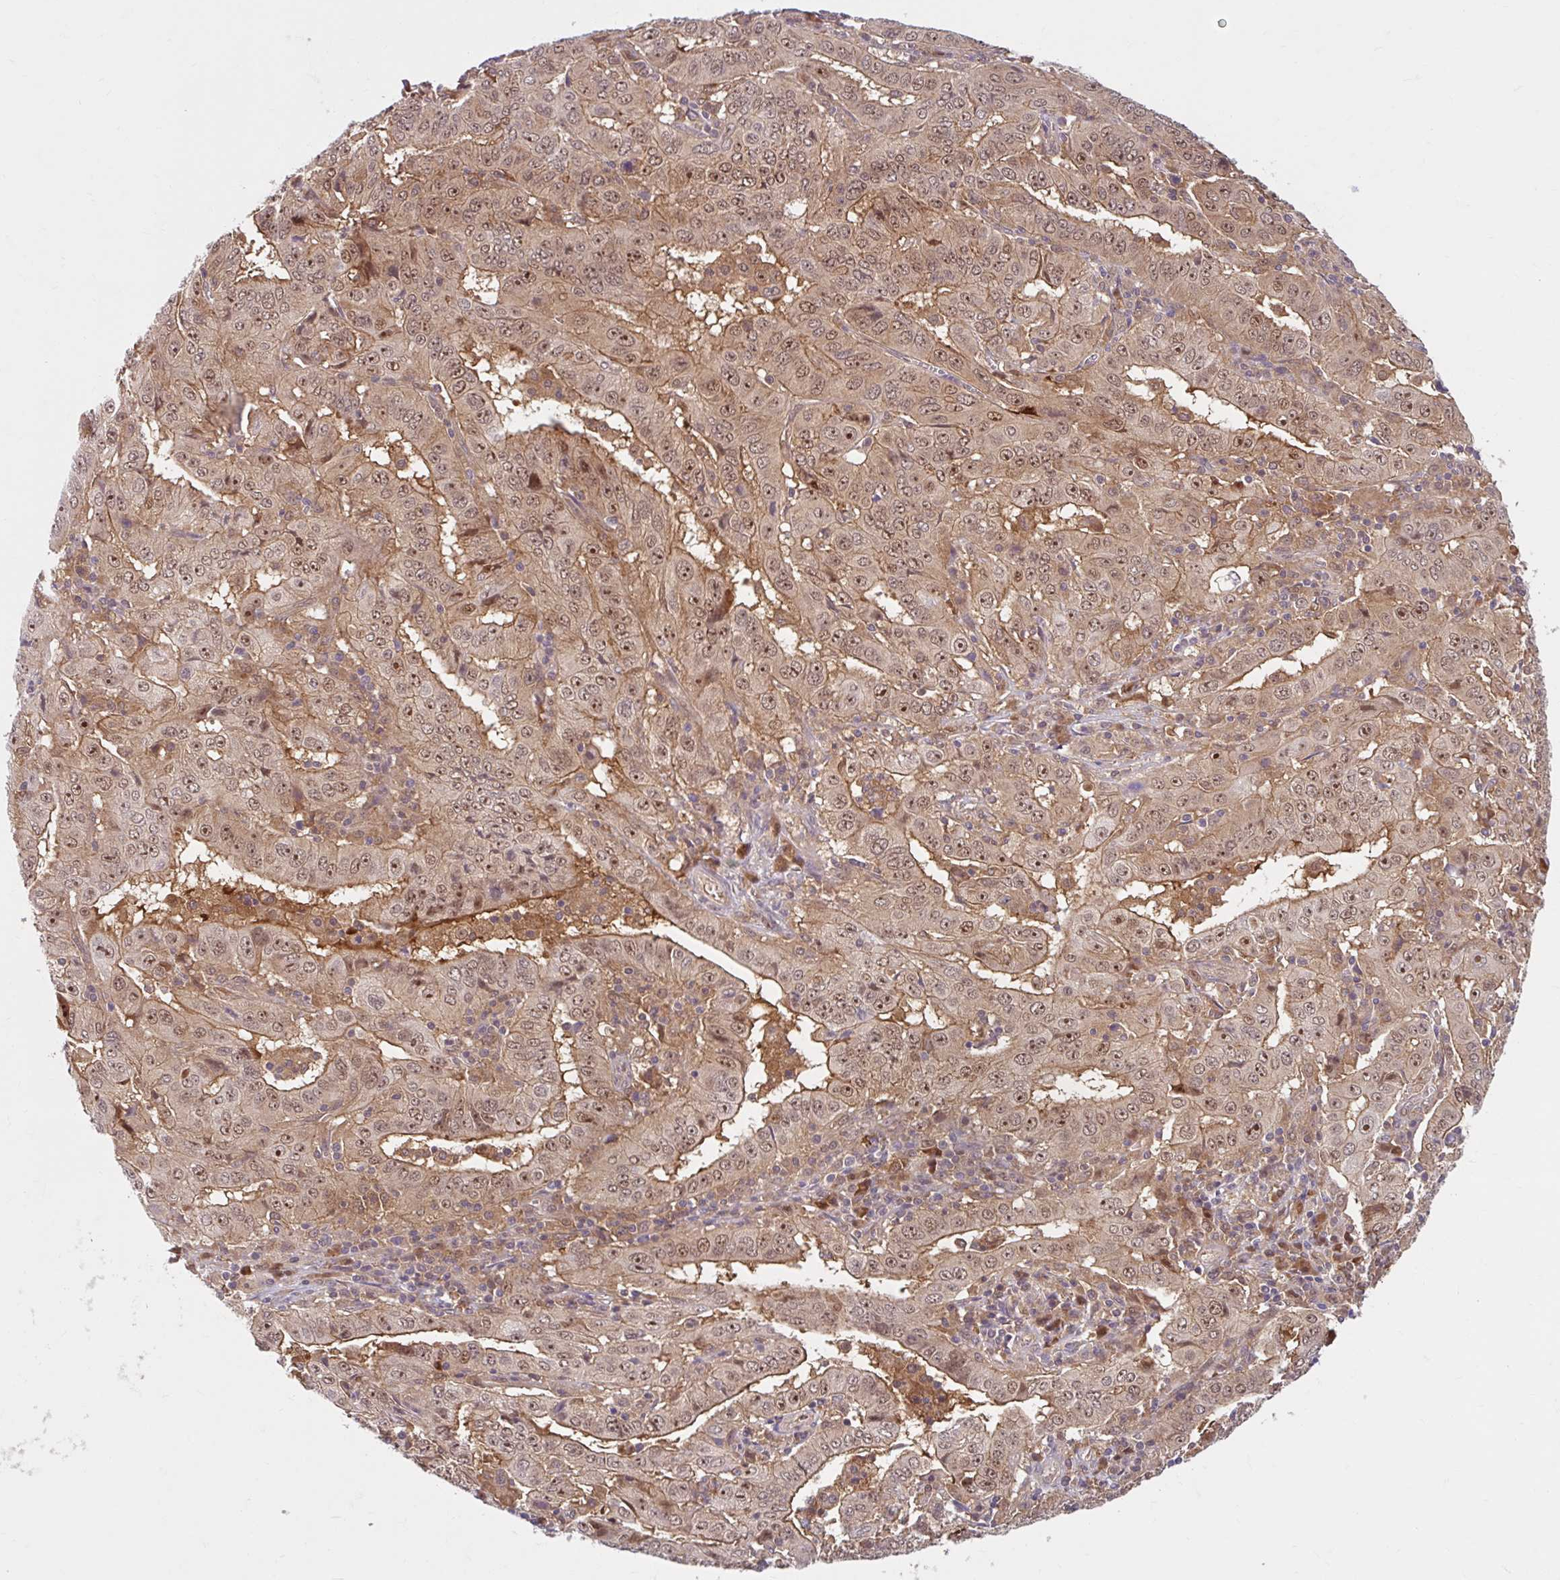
{"staining": {"intensity": "moderate", "quantity": ">75%", "location": "cytoplasmic/membranous,nuclear"}, "tissue": "pancreatic cancer", "cell_type": "Tumor cells", "image_type": "cancer", "snomed": [{"axis": "morphology", "description": "Adenocarcinoma, NOS"}, {"axis": "topography", "description": "Pancreas"}], "caption": "Protein analysis of pancreatic cancer tissue reveals moderate cytoplasmic/membranous and nuclear positivity in about >75% of tumor cells. (Brightfield microscopy of DAB IHC at high magnification).", "gene": "HMBS", "patient": {"sex": "male", "age": 63}}